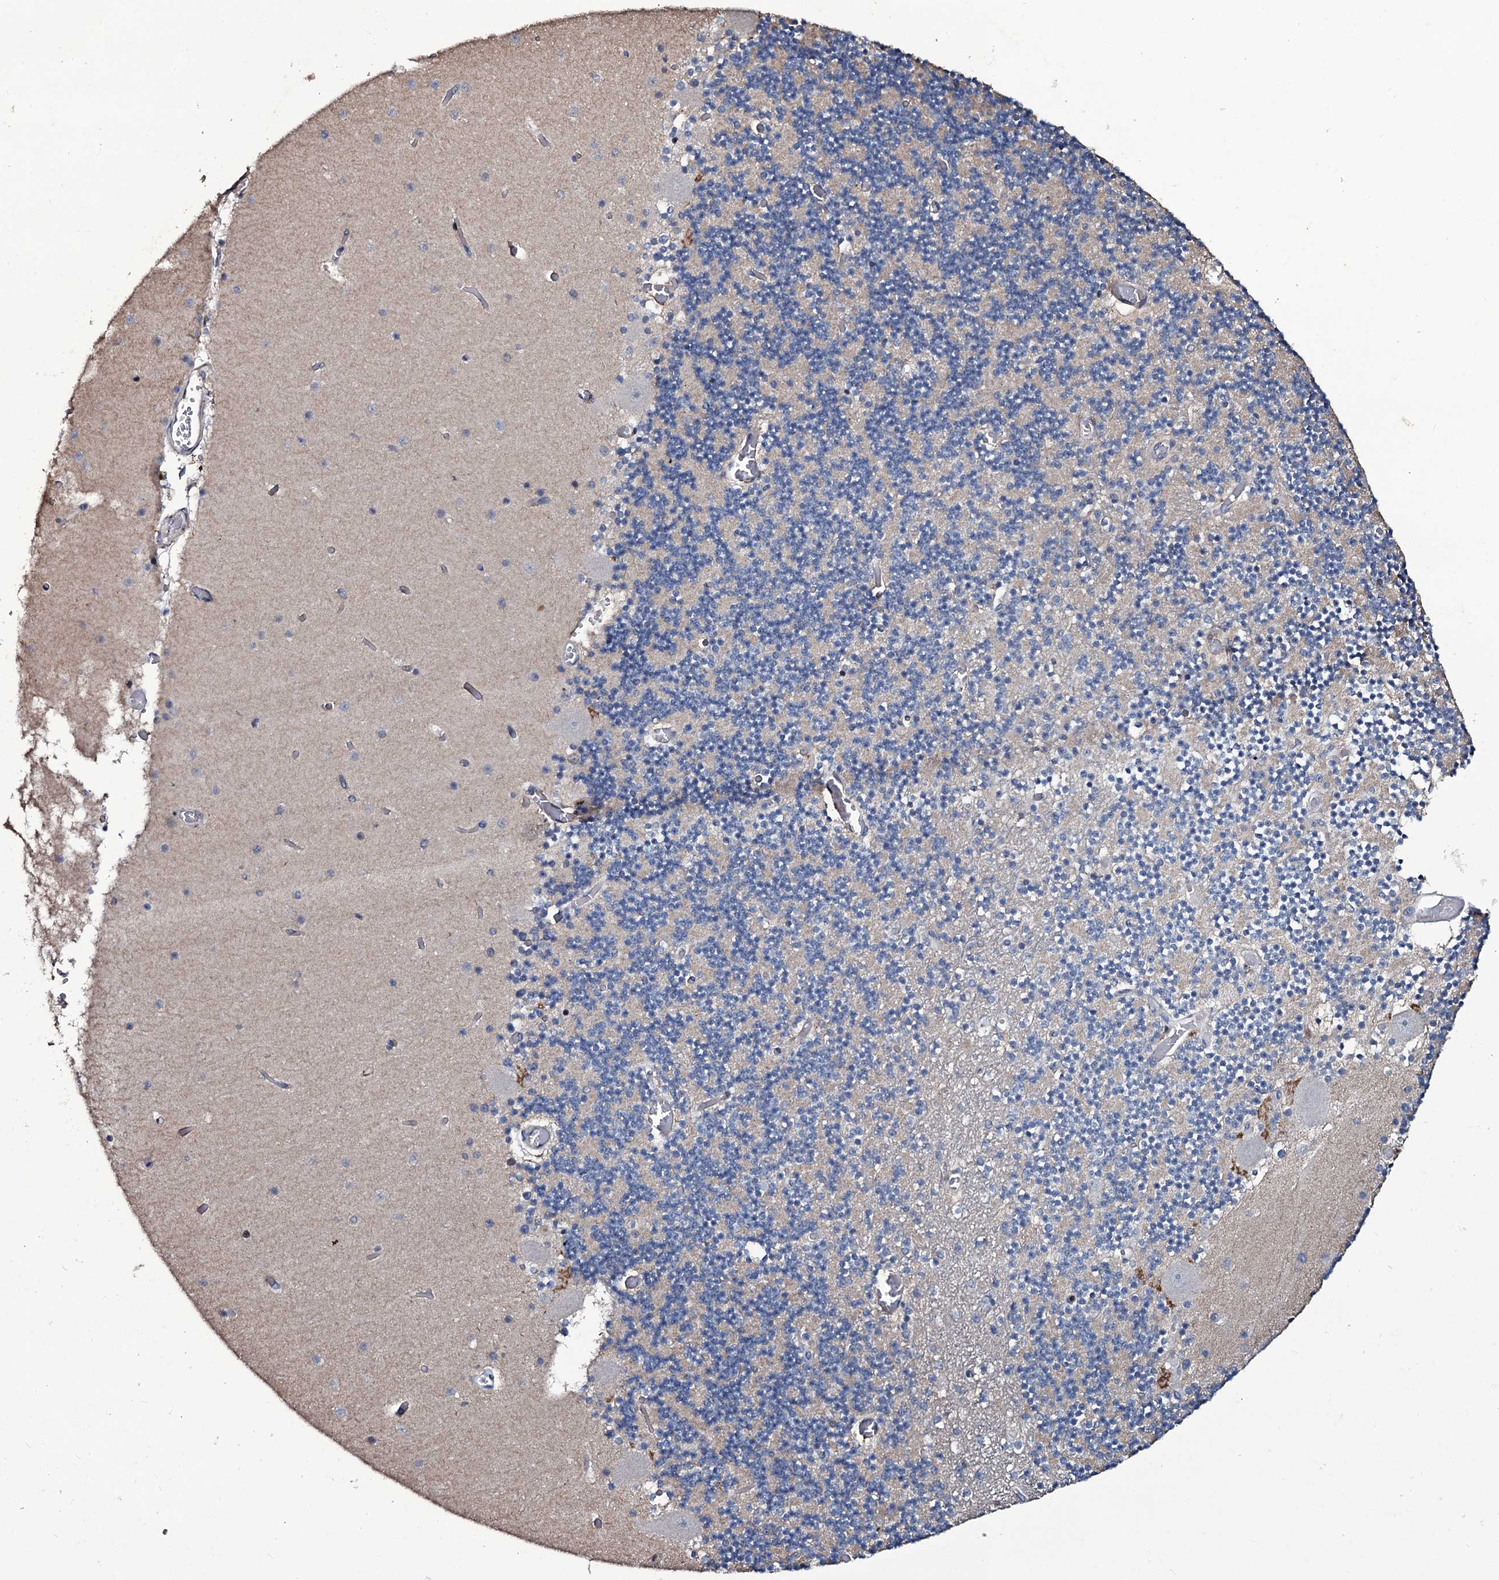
{"staining": {"intensity": "negative", "quantity": "none", "location": "none"}, "tissue": "cerebellum", "cell_type": "Cells in granular layer", "image_type": "normal", "snomed": [{"axis": "morphology", "description": "Normal tissue, NOS"}, {"axis": "topography", "description": "Cerebellum"}], "caption": "Cells in granular layer show no significant expression in normal cerebellum.", "gene": "LYG2", "patient": {"sex": "female", "age": 28}}